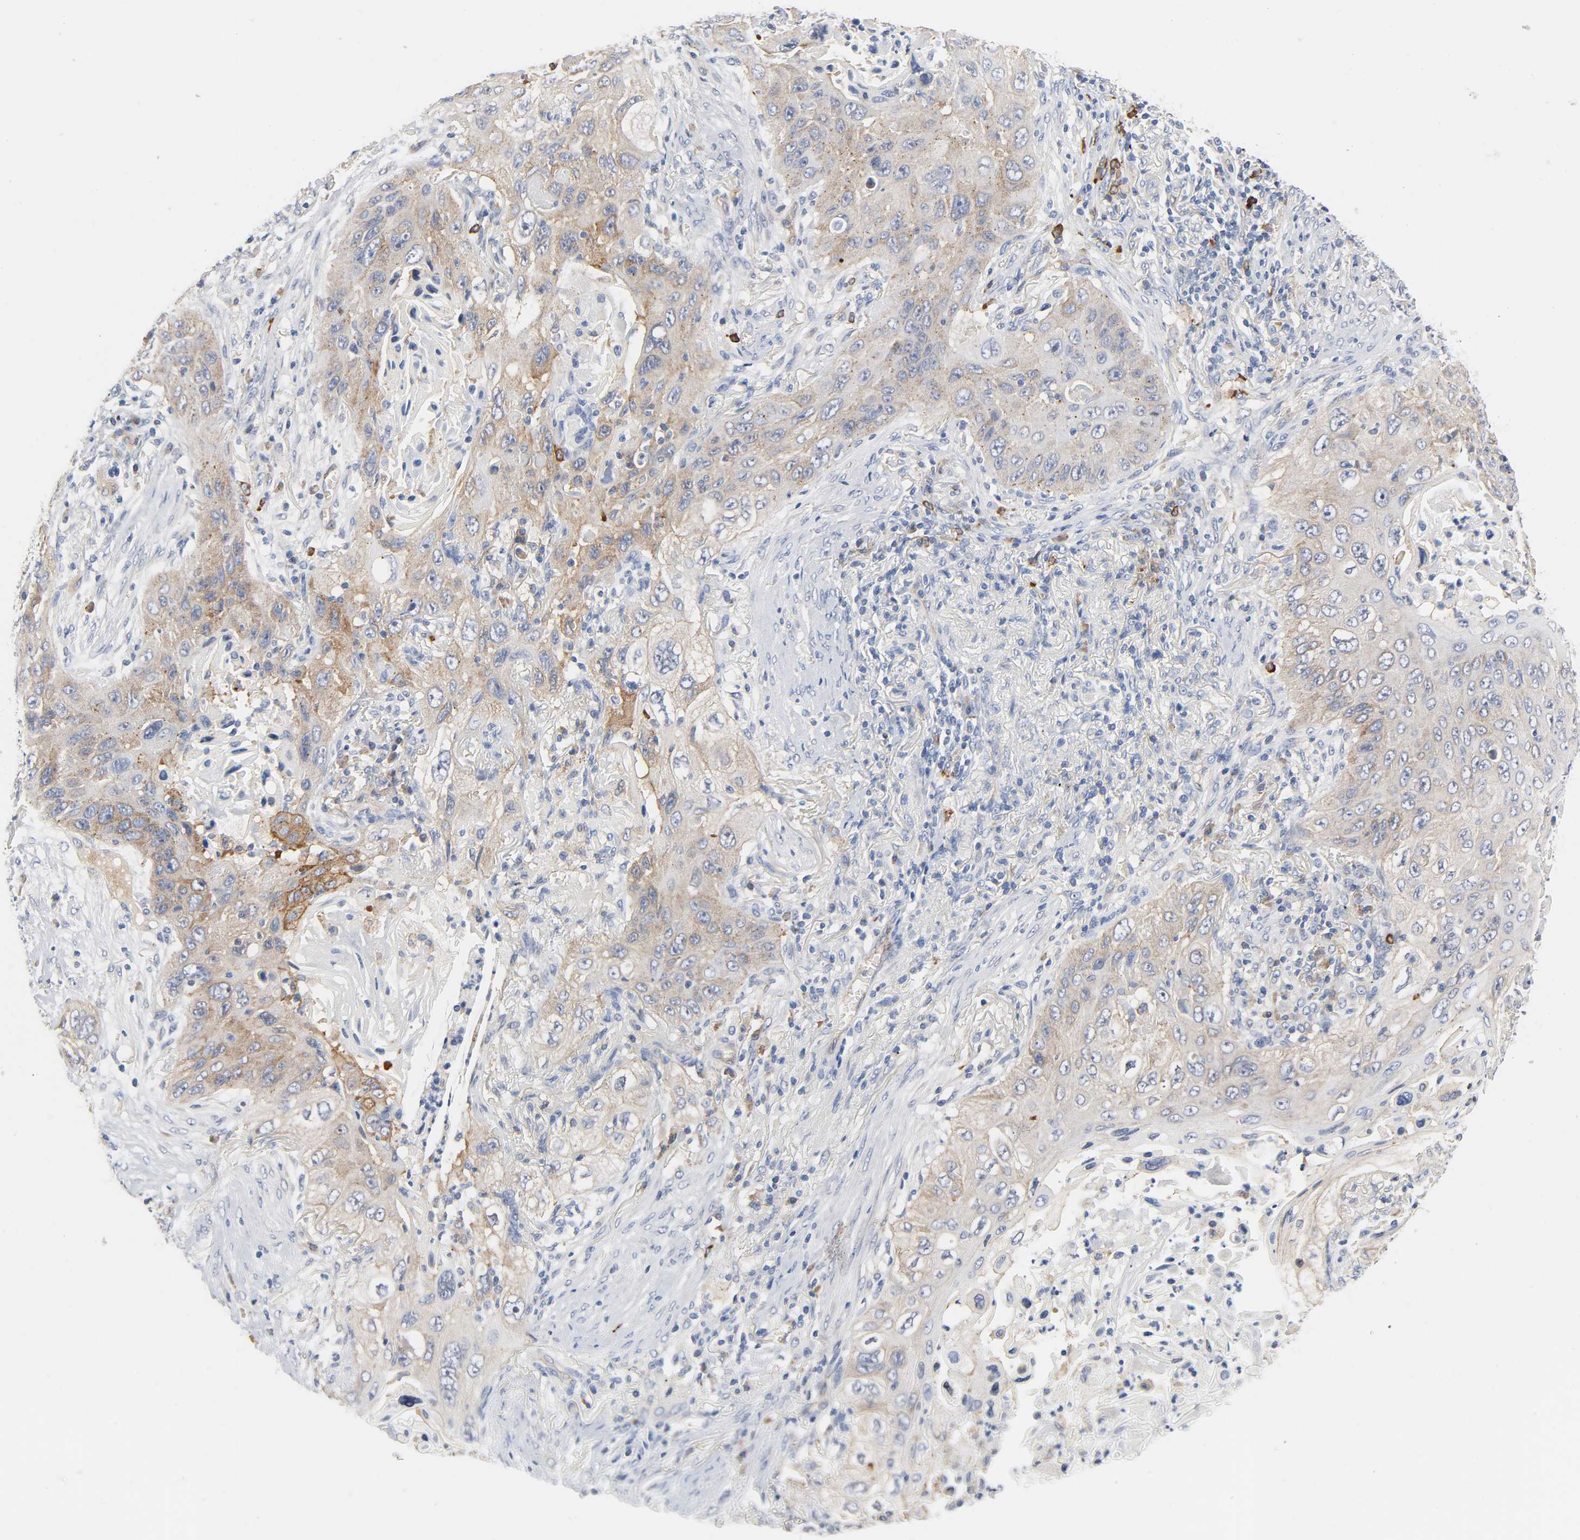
{"staining": {"intensity": "weak", "quantity": ">75%", "location": "cytoplasmic/membranous"}, "tissue": "lung cancer", "cell_type": "Tumor cells", "image_type": "cancer", "snomed": [{"axis": "morphology", "description": "Squamous cell carcinoma, NOS"}, {"axis": "topography", "description": "Lung"}], "caption": "Brown immunohistochemical staining in lung squamous cell carcinoma demonstrates weak cytoplasmic/membranous staining in approximately >75% of tumor cells.", "gene": "CD2AP", "patient": {"sex": "female", "age": 67}}